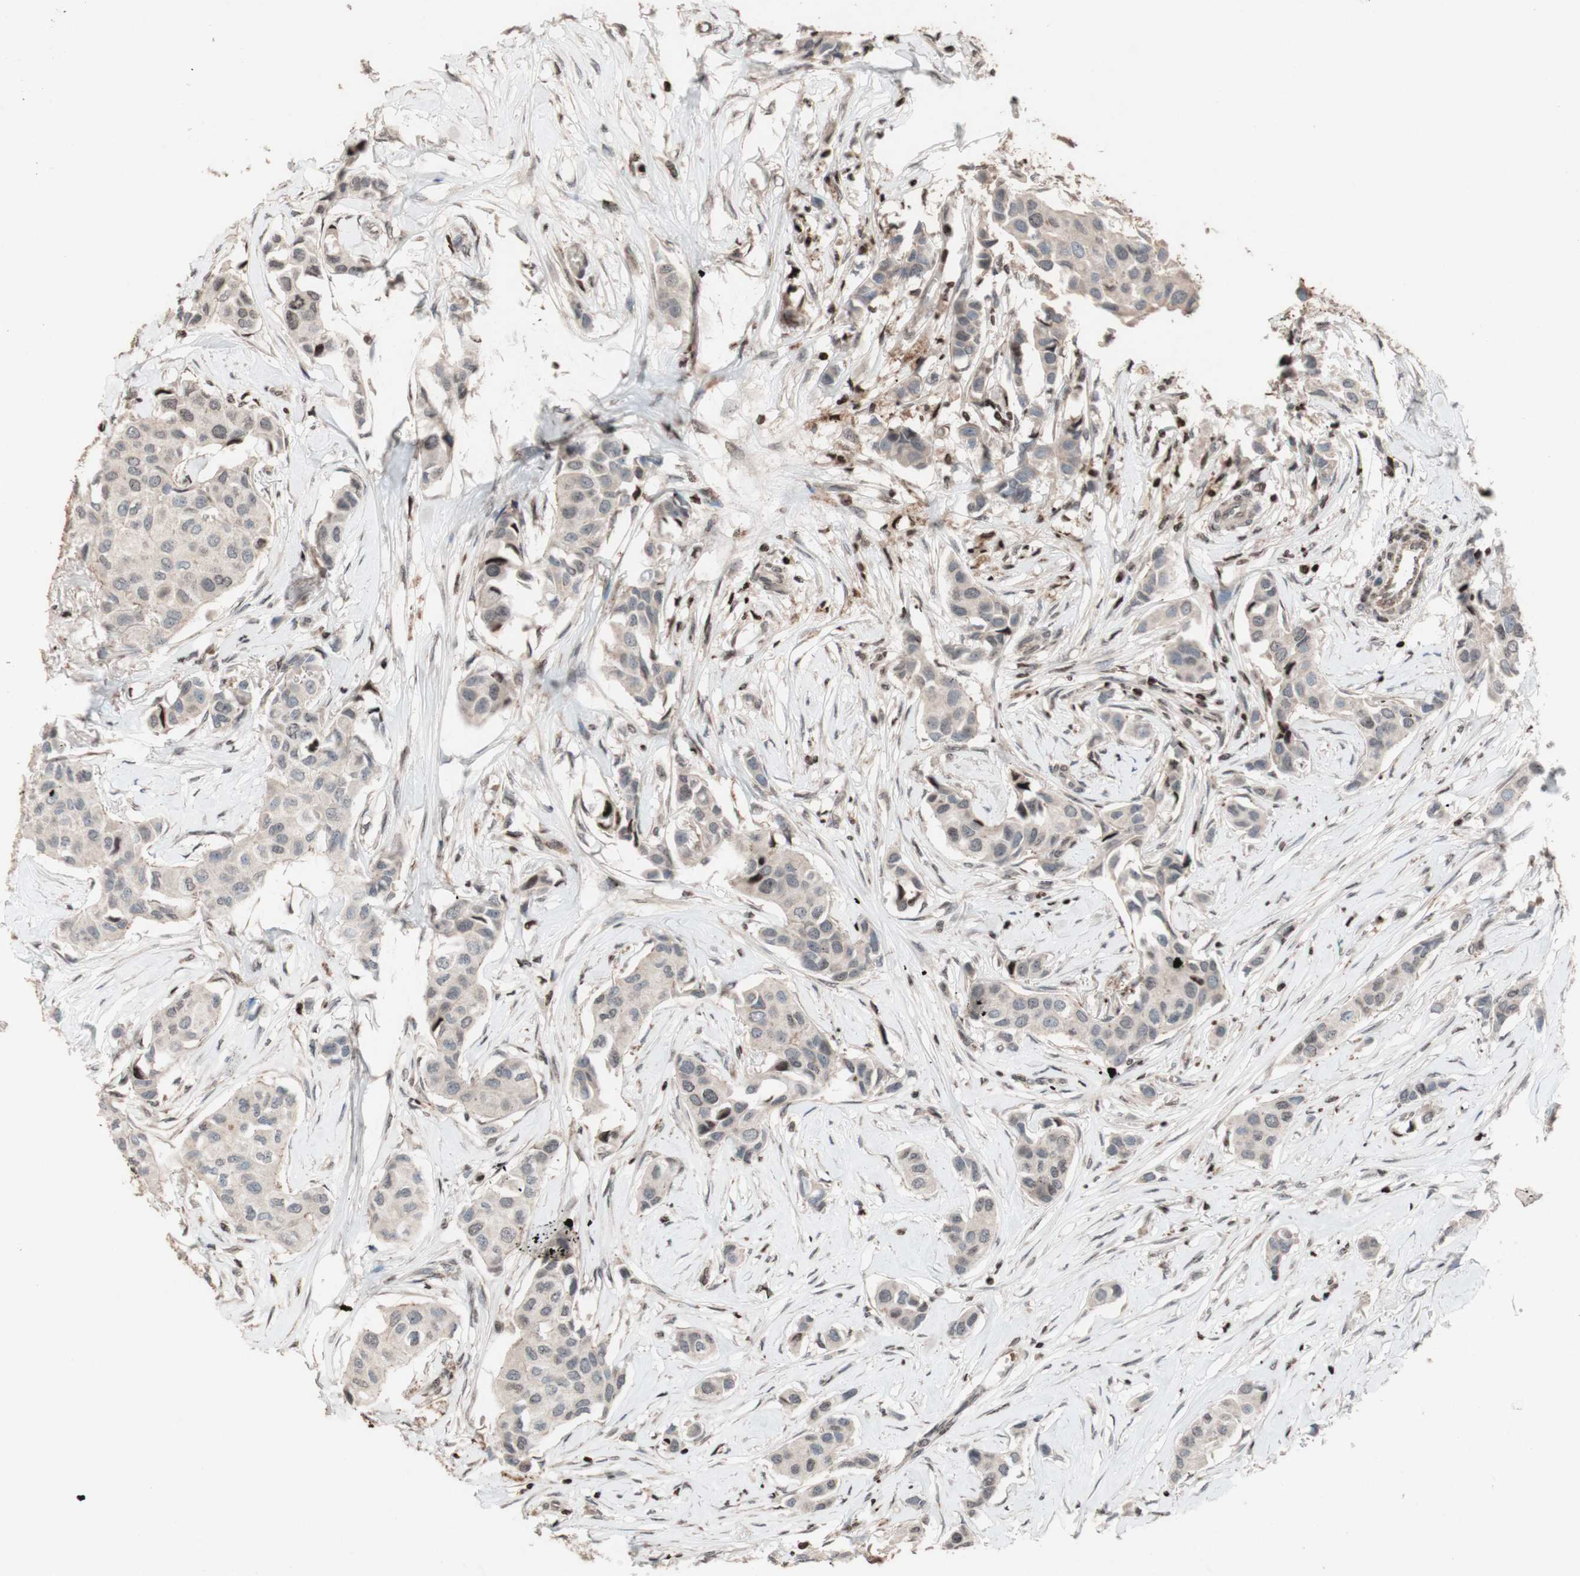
{"staining": {"intensity": "weak", "quantity": "<25%", "location": "nuclear"}, "tissue": "breast cancer", "cell_type": "Tumor cells", "image_type": "cancer", "snomed": [{"axis": "morphology", "description": "Duct carcinoma"}, {"axis": "topography", "description": "Breast"}], "caption": "This is a photomicrograph of IHC staining of intraductal carcinoma (breast), which shows no staining in tumor cells.", "gene": "POLA1", "patient": {"sex": "female", "age": 80}}